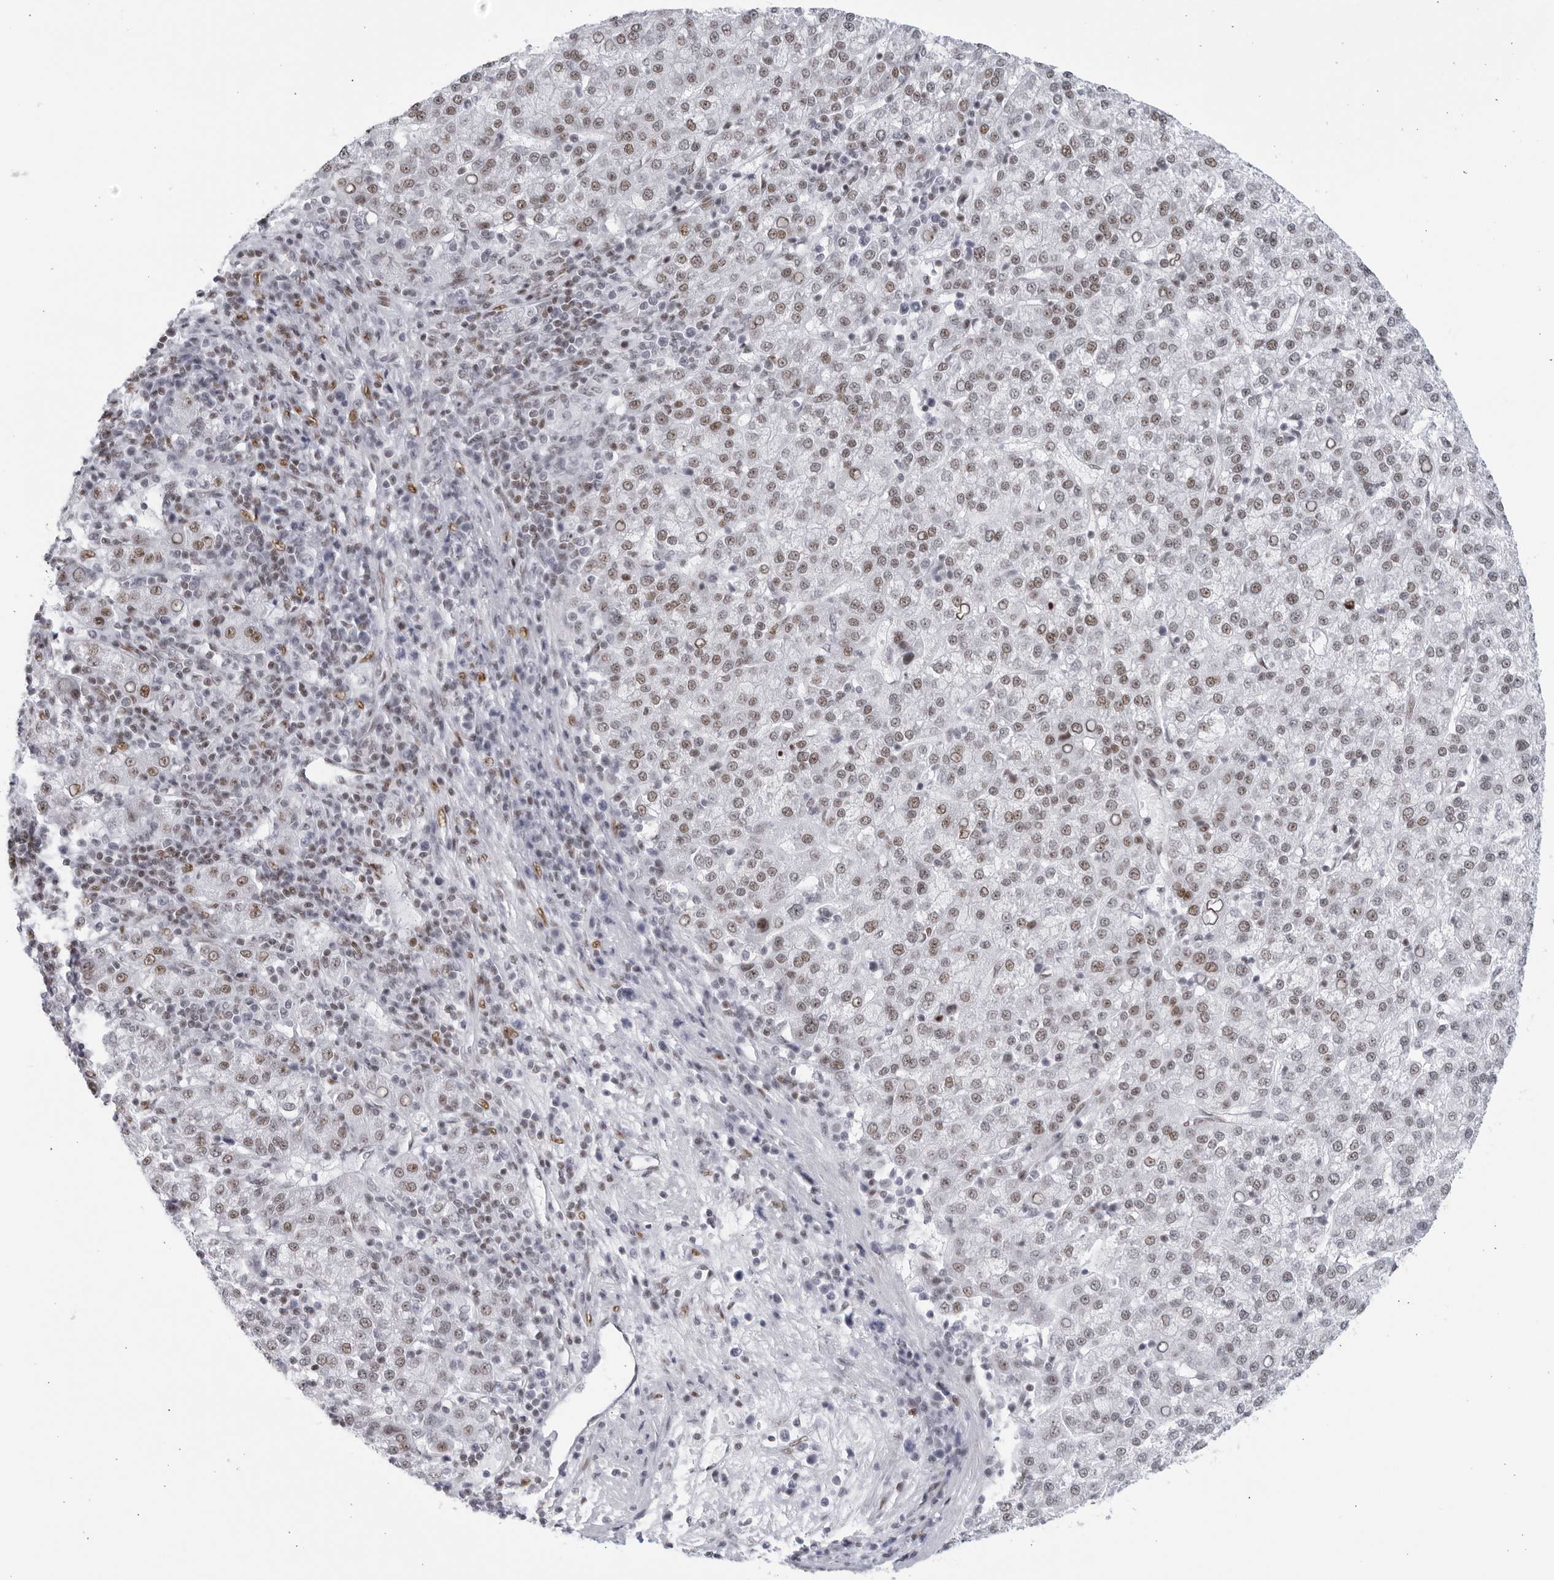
{"staining": {"intensity": "moderate", "quantity": ">75%", "location": "nuclear"}, "tissue": "liver cancer", "cell_type": "Tumor cells", "image_type": "cancer", "snomed": [{"axis": "morphology", "description": "Carcinoma, Hepatocellular, NOS"}, {"axis": "topography", "description": "Liver"}], "caption": "Liver cancer (hepatocellular carcinoma) stained with DAB immunohistochemistry shows medium levels of moderate nuclear staining in about >75% of tumor cells.", "gene": "HP1BP3", "patient": {"sex": "female", "age": 58}}